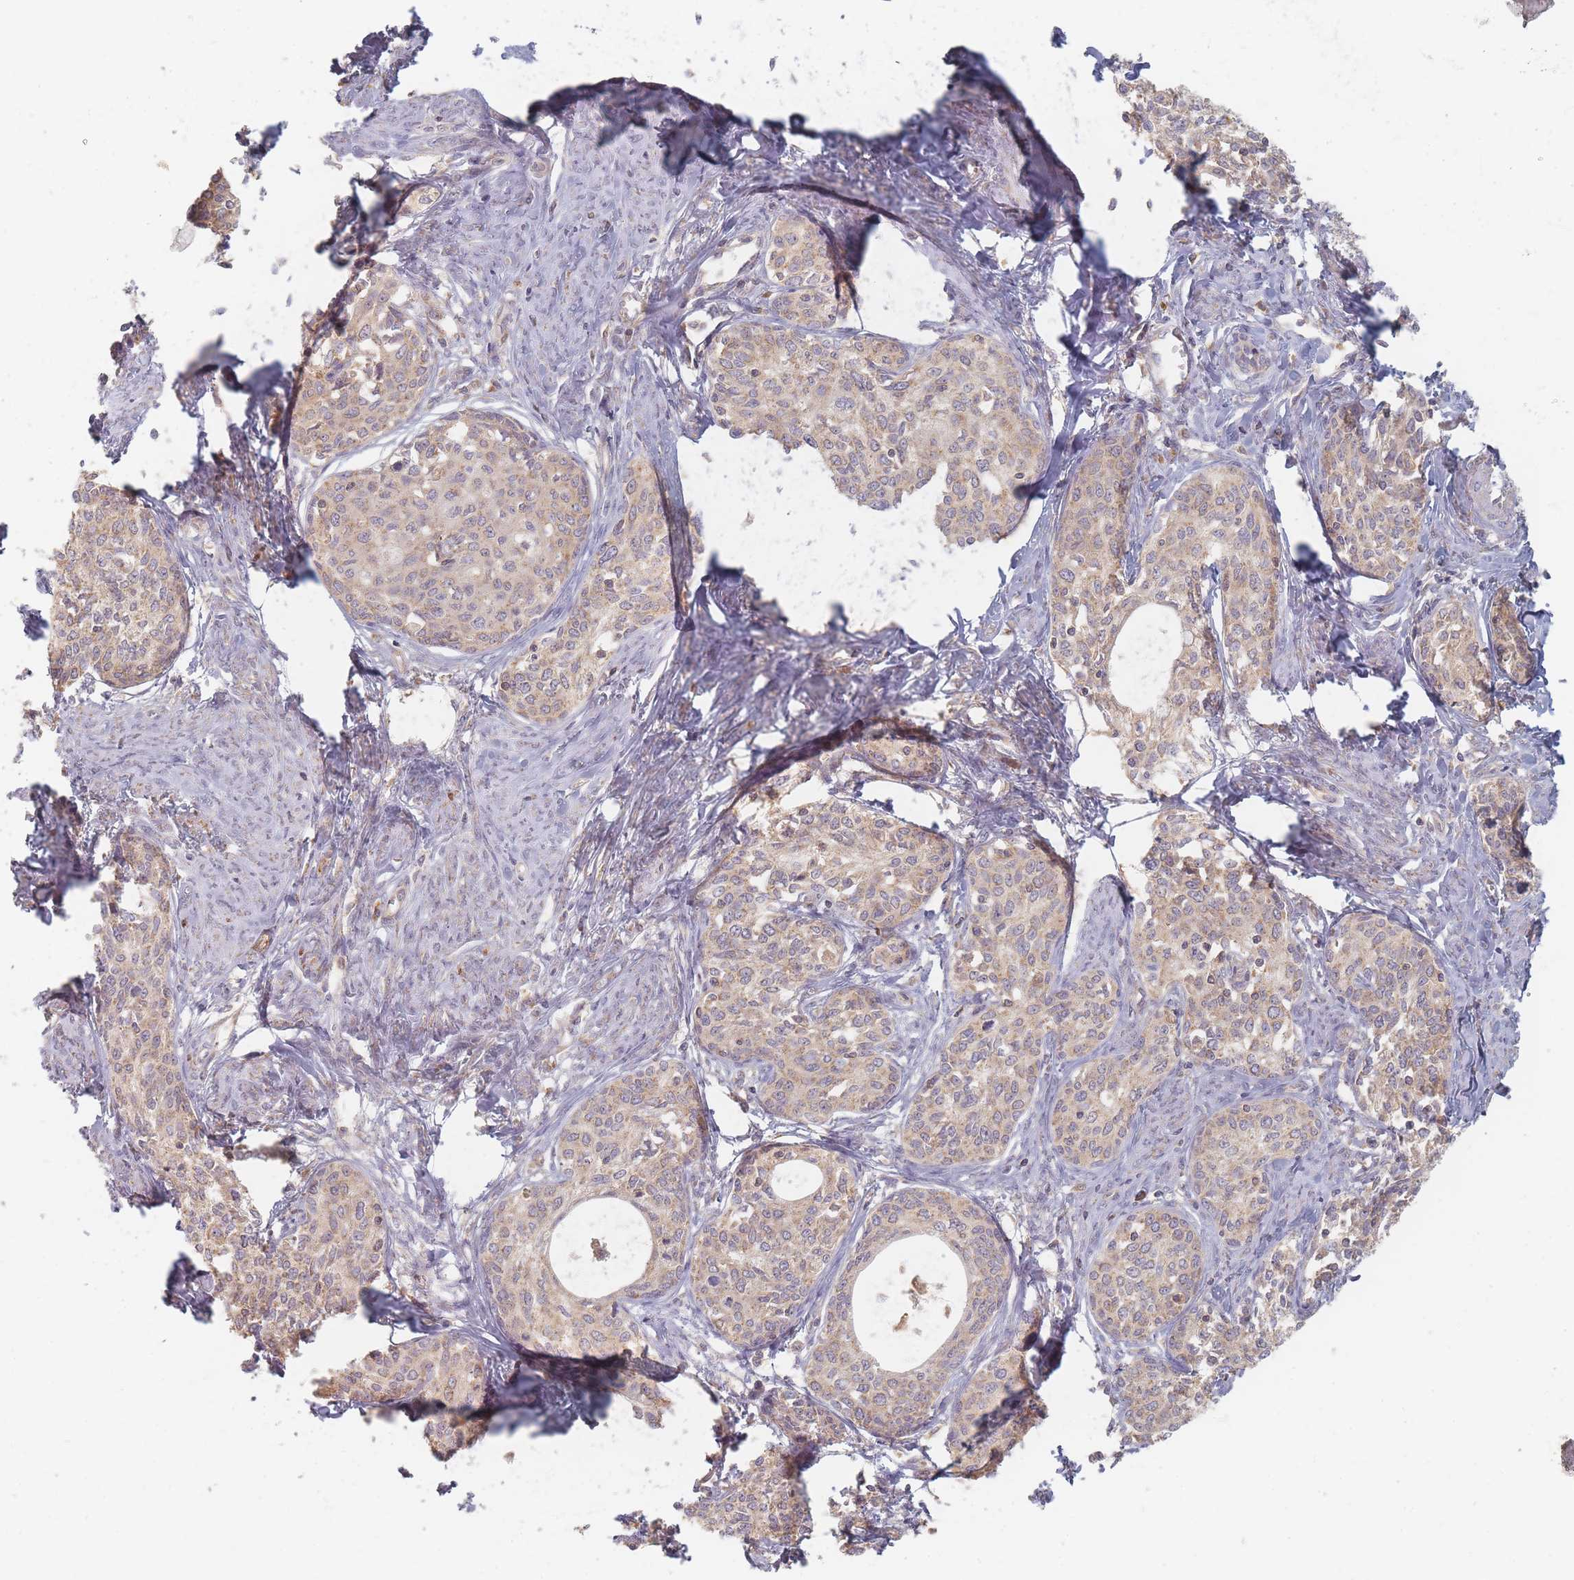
{"staining": {"intensity": "weak", "quantity": ">75%", "location": "cytoplasmic/membranous"}, "tissue": "cervical cancer", "cell_type": "Tumor cells", "image_type": "cancer", "snomed": [{"axis": "morphology", "description": "Squamous cell carcinoma, NOS"}, {"axis": "morphology", "description": "Adenocarcinoma, NOS"}, {"axis": "topography", "description": "Cervix"}], "caption": "An immunohistochemistry (IHC) micrograph of neoplastic tissue is shown. Protein staining in brown highlights weak cytoplasmic/membranous positivity in cervical cancer (adenocarcinoma) within tumor cells. The staining is performed using DAB (3,3'-diaminobenzidine) brown chromogen to label protein expression. The nuclei are counter-stained blue using hematoxylin.", "gene": "SLC35F3", "patient": {"sex": "female", "age": 52}}